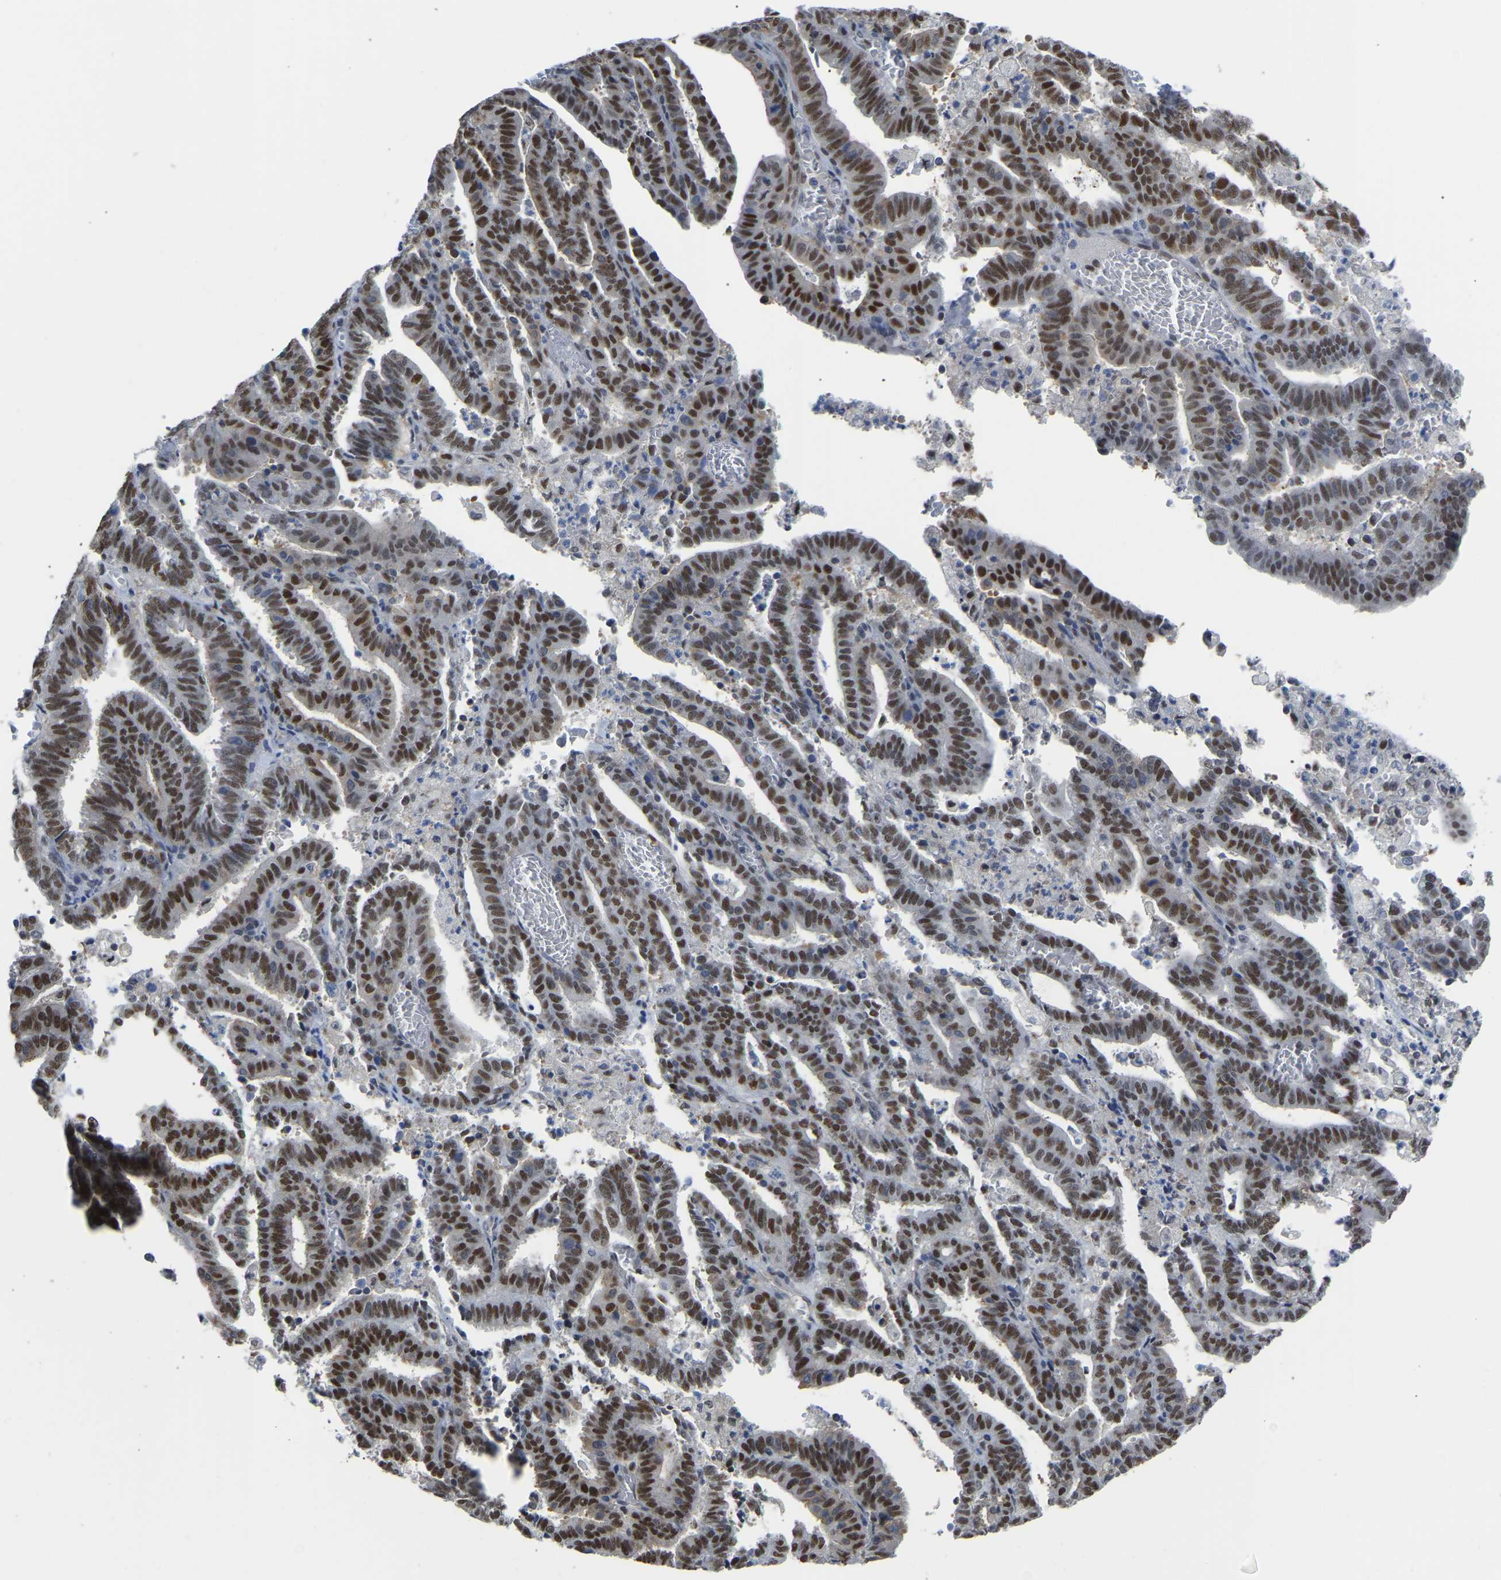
{"staining": {"intensity": "strong", "quantity": ">75%", "location": "nuclear"}, "tissue": "endometrial cancer", "cell_type": "Tumor cells", "image_type": "cancer", "snomed": [{"axis": "morphology", "description": "Adenocarcinoma, NOS"}, {"axis": "topography", "description": "Uterus"}], "caption": "An immunohistochemistry histopathology image of neoplastic tissue is shown. Protein staining in brown highlights strong nuclear positivity in endometrial adenocarcinoma within tumor cells. (Stains: DAB in brown, nuclei in blue, Microscopy: brightfield microscopy at high magnification).", "gene": "KLRG2", "patient": {"sex": "female", "age": 83}}